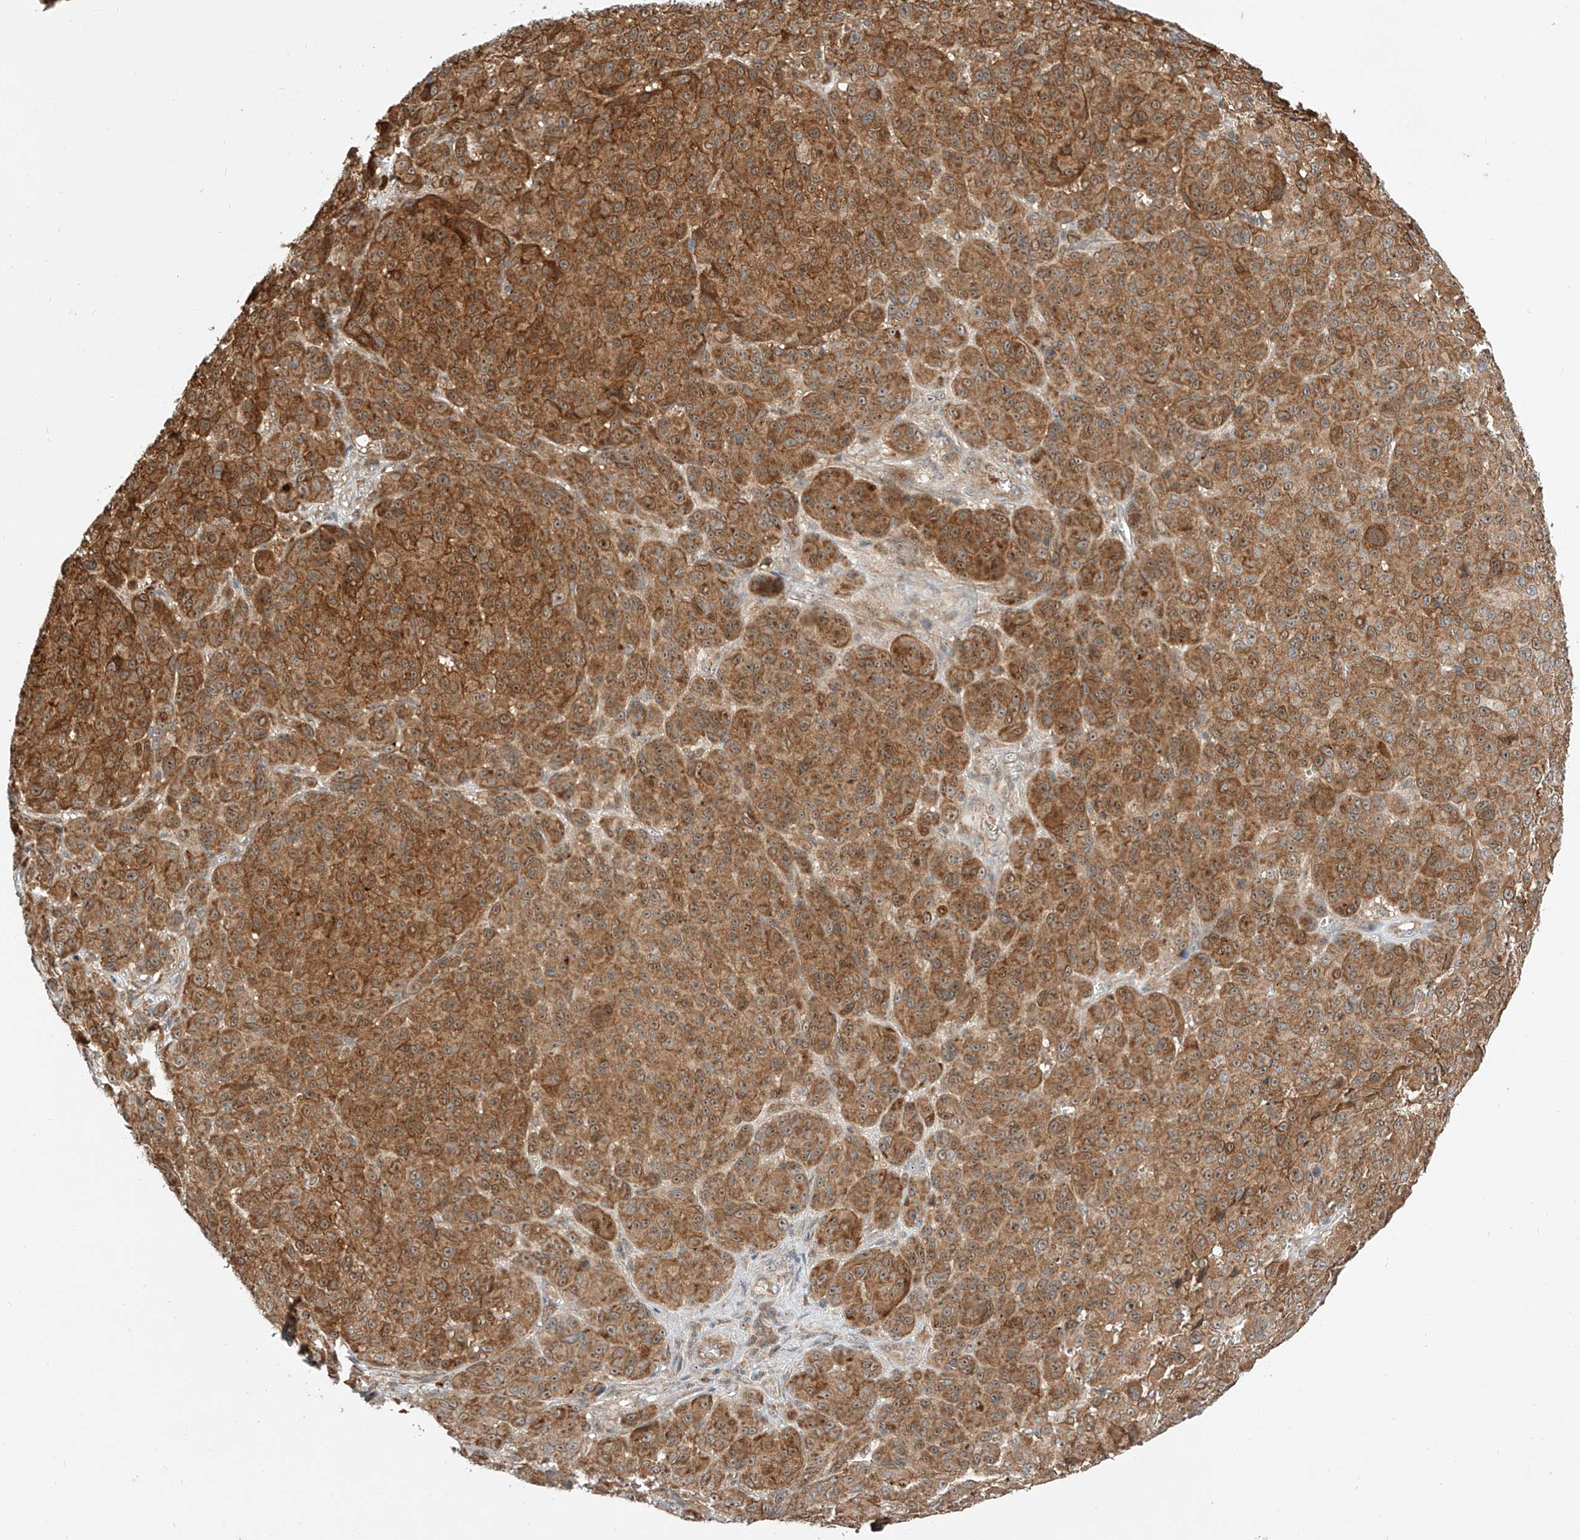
{"staining": {"intensity": "strong", "quantity": ">75%", "location": "cytoplasmic/membranous"}, "tissue": "melanoma", "cell_type": "Tumor cells", "image_type": "cancer", "snomed": [{"axis": "morphology", "description": "Malignant melanoma, NOS"}, {"axis": "topography", "description": "Skin"}], "caption": "A histopathology image showing strong cytoplasmic/membranous expression in about >75% of tumor cells in melanoma, as visualized by brown immunohistochemical staining.", "gene": "CPAMD8", "patient": {"sex": "male", "age": 73}}